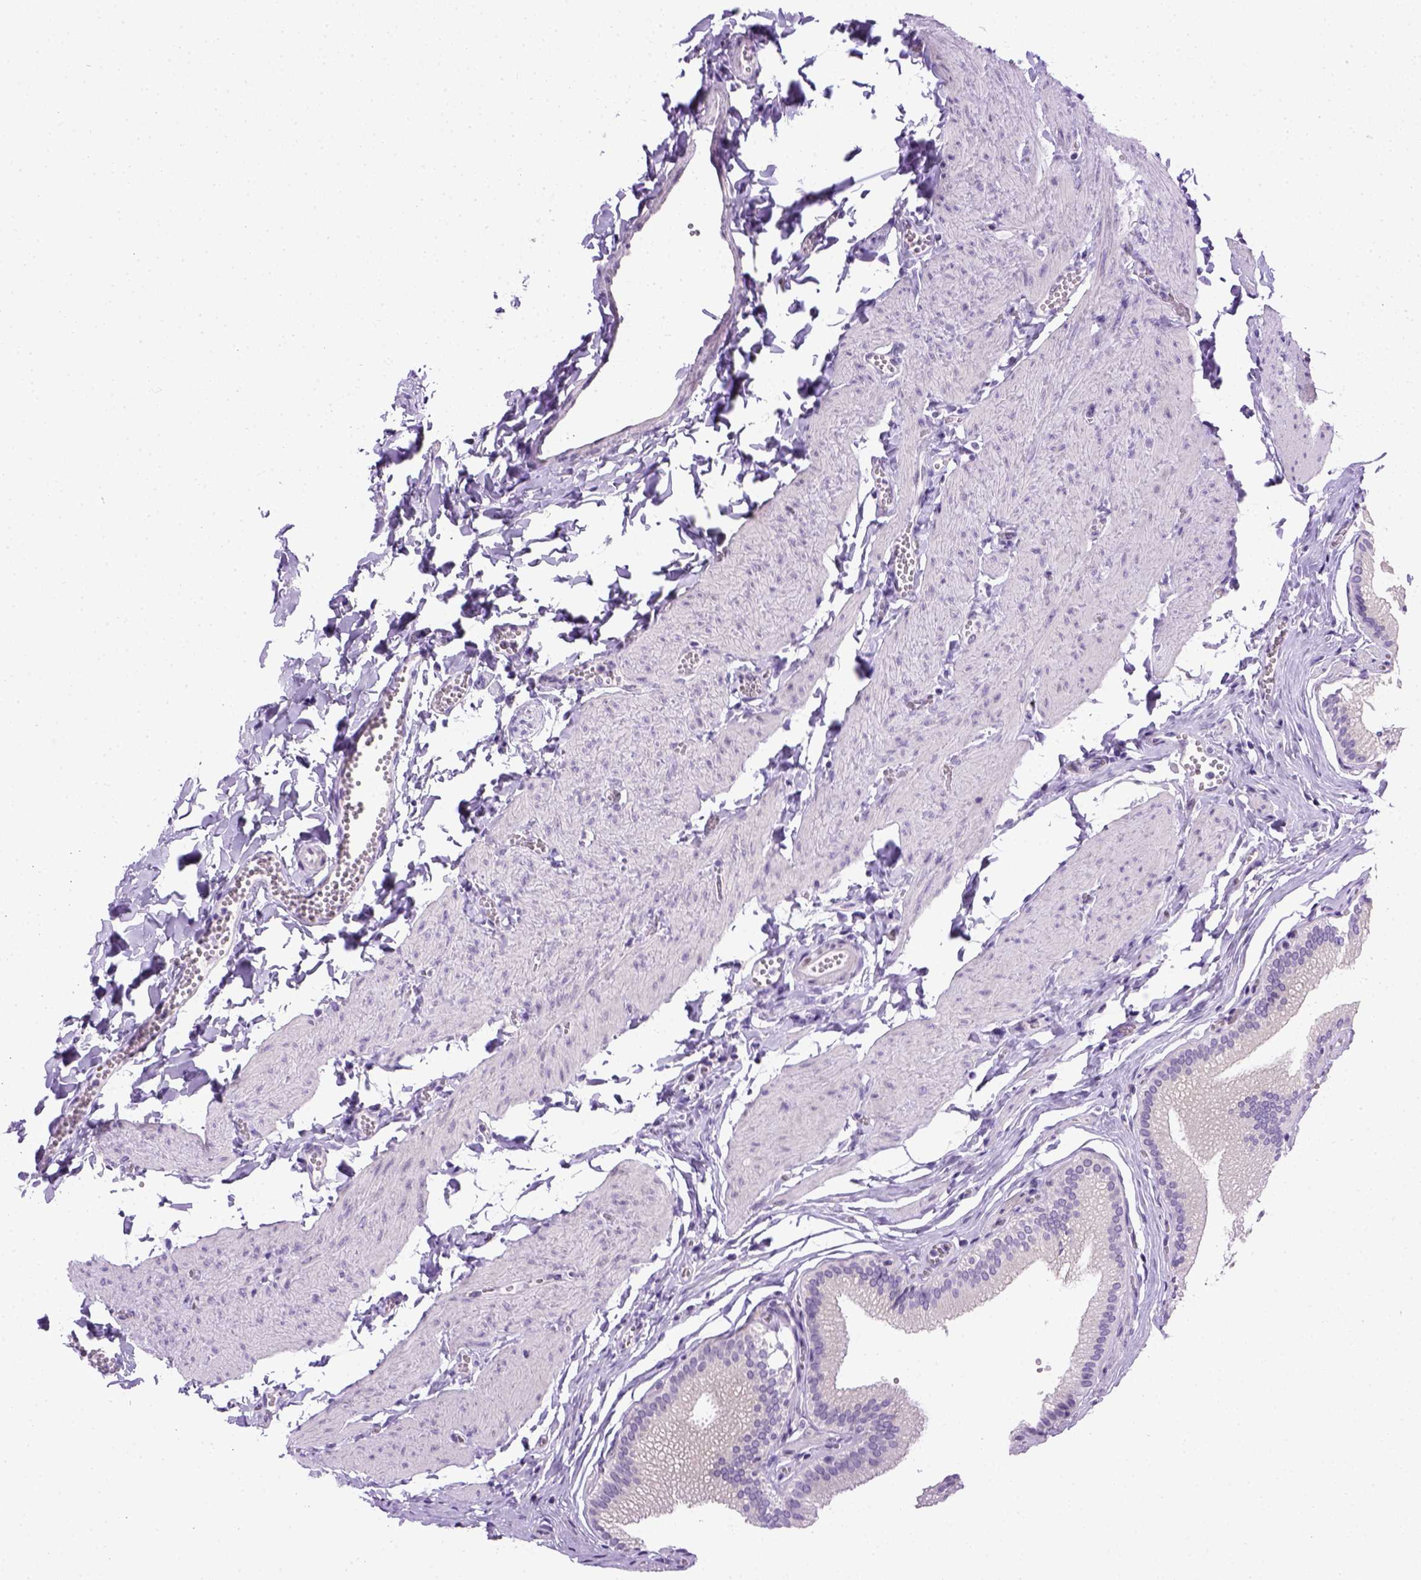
{"staining": {"intensity": "negative", "quantity": "none", "location": "none"}, "tissue": "gallbladder", "cell_type": "Glandular cells", "image_type": "normal", "snomed": [{"axis": "morphology", "description": "Normal tissue, NOS"}, {"axis": "topography", "description": "Gallbladder"}, {"axis": "topography", "description": "Peripheral nerve tissue"}], "caption": "A high-resolution histopathology image shows IHC staining of unremarkable gallbladder, which exhibits no significant staining in glandular cells. (Stains: DAB (3,3'-diaminobenzidine) immunohistochemistry with hematoxylin counter stain, Microscopy: brightfield microscopy at high magnification).", "gene": "FAM184B", "patient": {"sex": "male", "age": 17}}